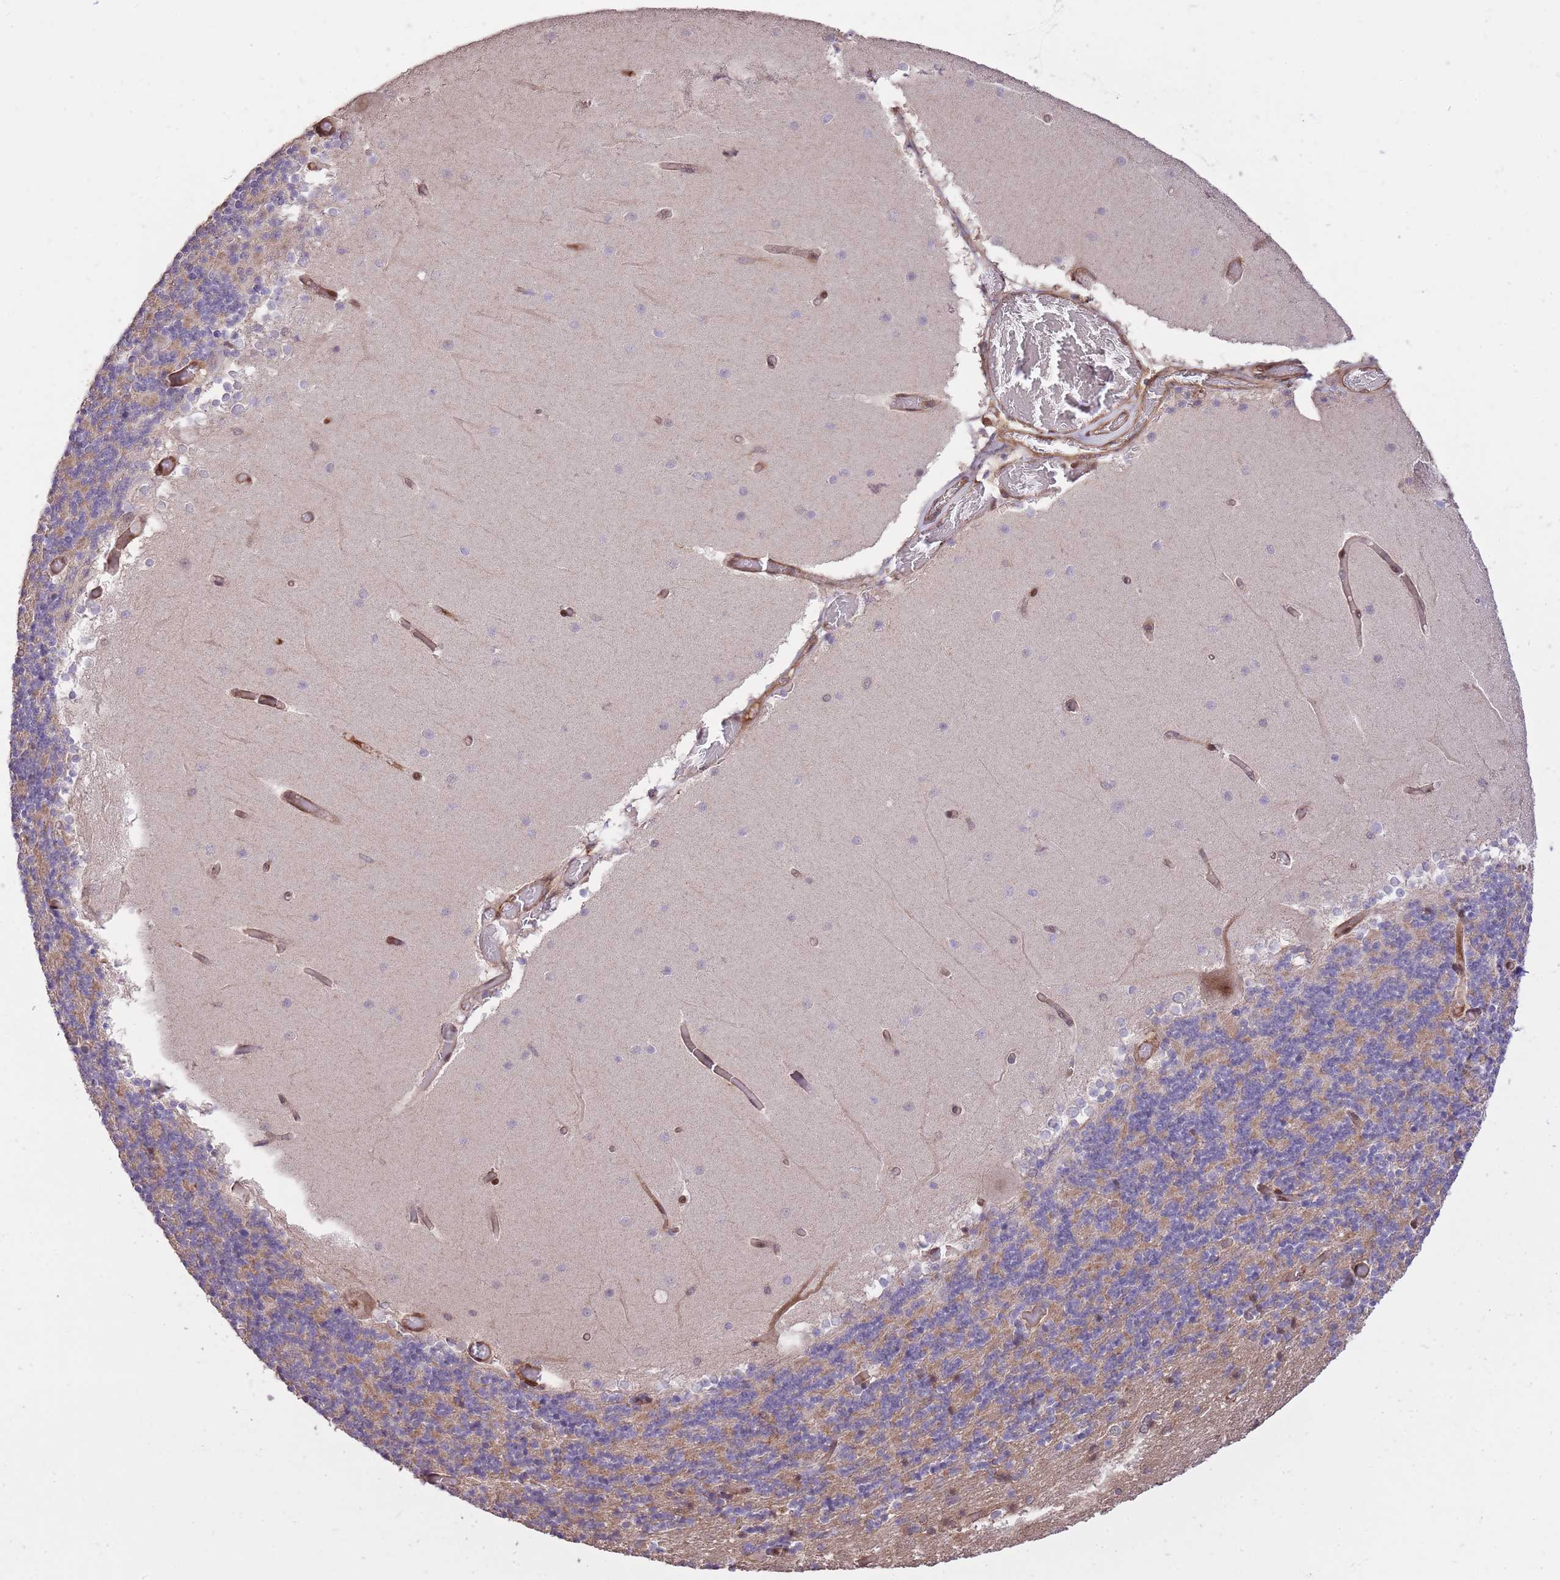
{"staining": {"intensity": "weak", "quantity": "25%-75%", "location": "cytoplasmic/membranous"}, "tissue": "cerebellum", "cell_type": "Cells in granular layer", "image_type": "normal", "snomed": [{"axis": "morphology", "description": "Normal tissue, NOS"}, {"axis": "topography", "description": "Cerebellum"}], "caption": "Cells in granular layer display weak cytoplasmic/membranous positivity in approximately 25%-75% of cells in normal cerebellum.", "gene": "PLD1", "patient": {"sex": "female", "age": 28}}